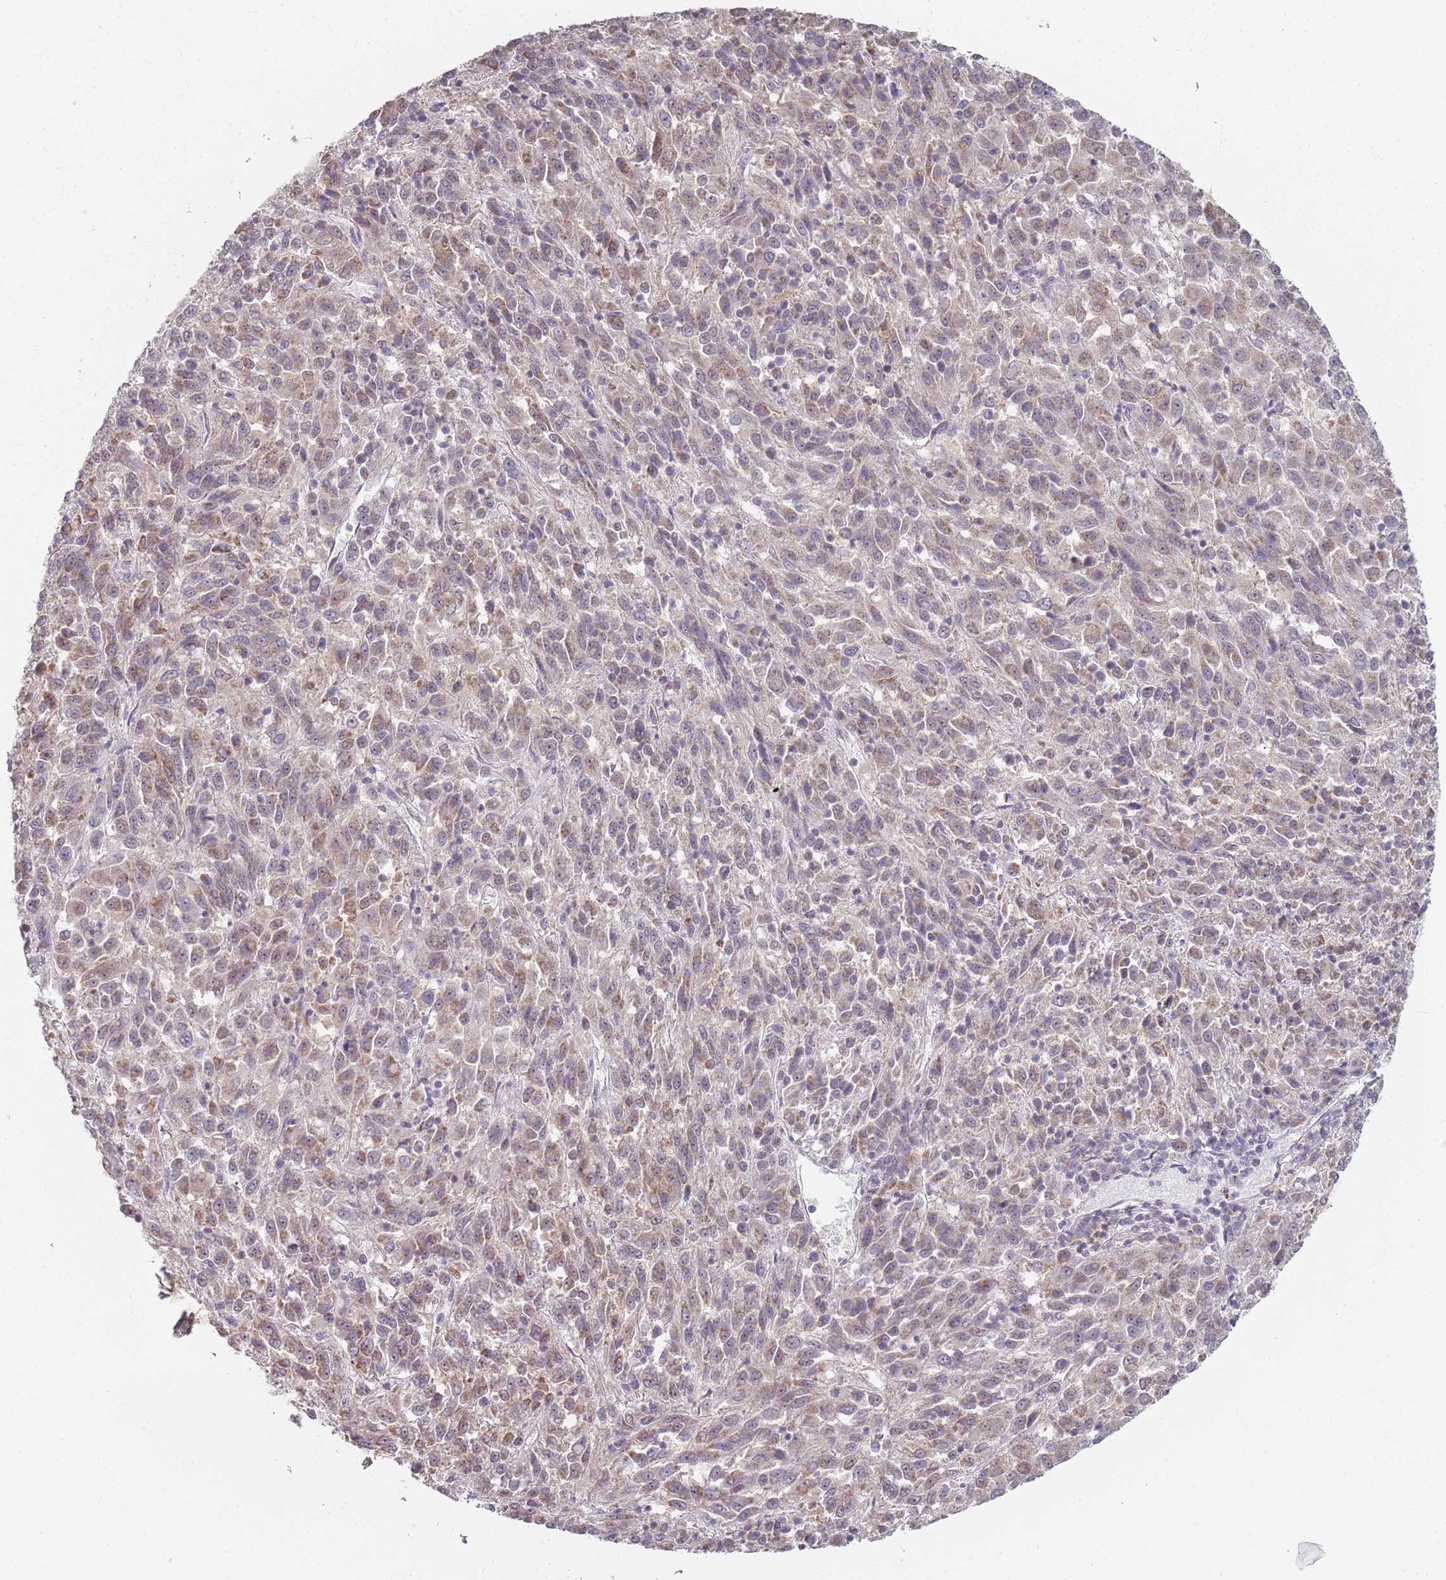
{"staining": {"intensity": "weak", "quantity": "25%-75%", "location": "nuclear"}, "tissue": "melanoma", "cell_type": "Tumor cells", "image_type": "cancer", "snomed": [{"axis": "morphology", "description": "Malignant melanoma, Metastatic site"}, {"axis": "topography", "description": "Lung"}], "caption": "The image shows immunohistochemical staining of malignant melanoma (metastatic site). There is weak nuclear positivity is identified in approximately 25%-75% of tumor cells.", "gene": "SMARCAL1", "patient": {"sex": "male", "age": 64}}